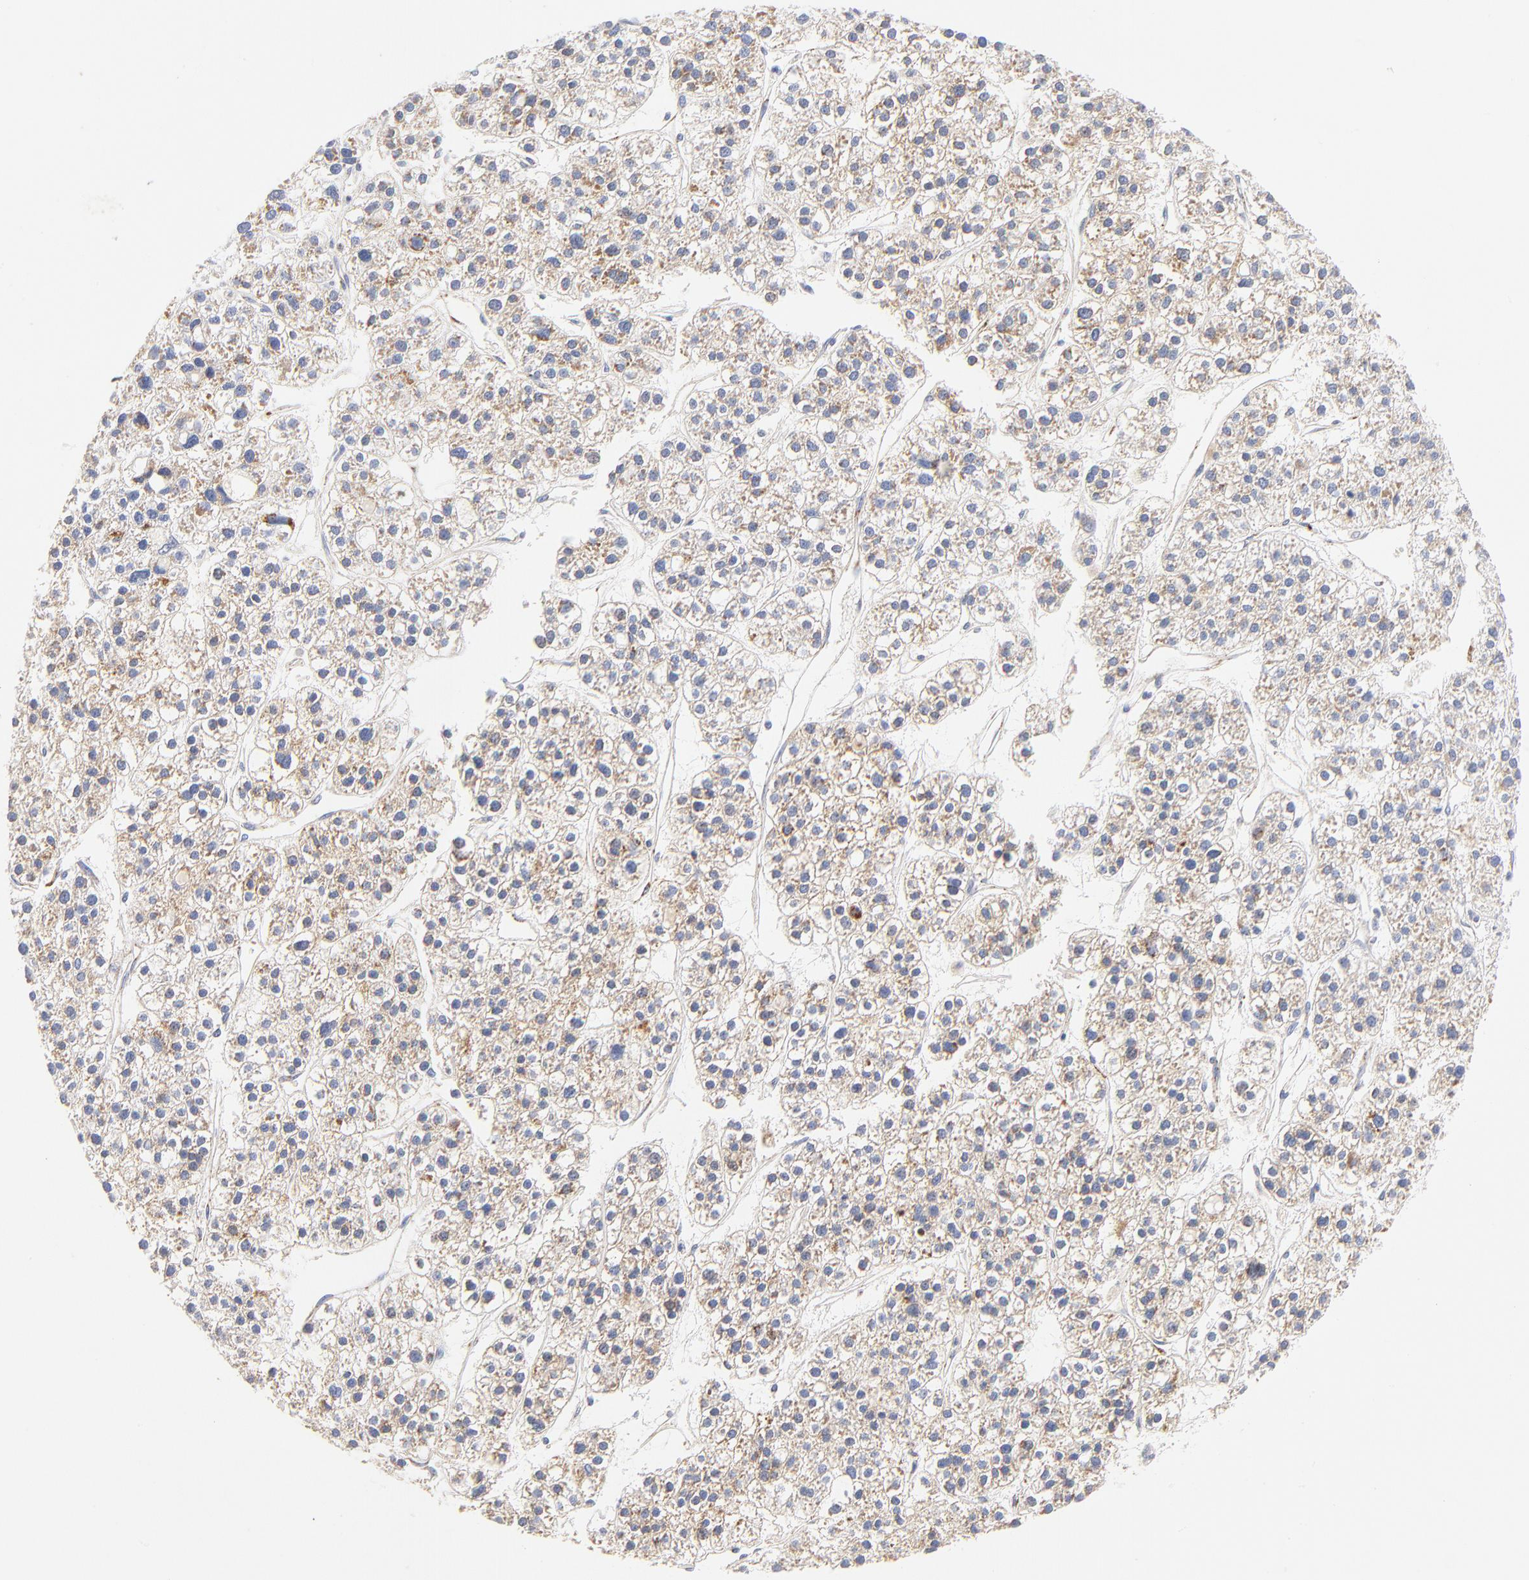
{"staining": {"intensity": "weak", "quantity": ">75%", "location": "cytoplasmic/membranous"}, "tissue": "liver cancer", "cell_type": "Tumor cells", "image_type": "cancer", "snomed": [{"axis": "morphology", "description": "Carcinoma, Hepatocellular, NOS"}, {"axis": "topography", "description": "Liver"}], "caption": "Liver cancer (hepatocellular carcinoma) stained with DAB immunohistochemistry (IHC) reveals low levels of weak cytoplasmic/membranous staining in approximately >75% of tumor cells.", "gene": "DLAT", "patient": {"sex": "female", "age": 85}}